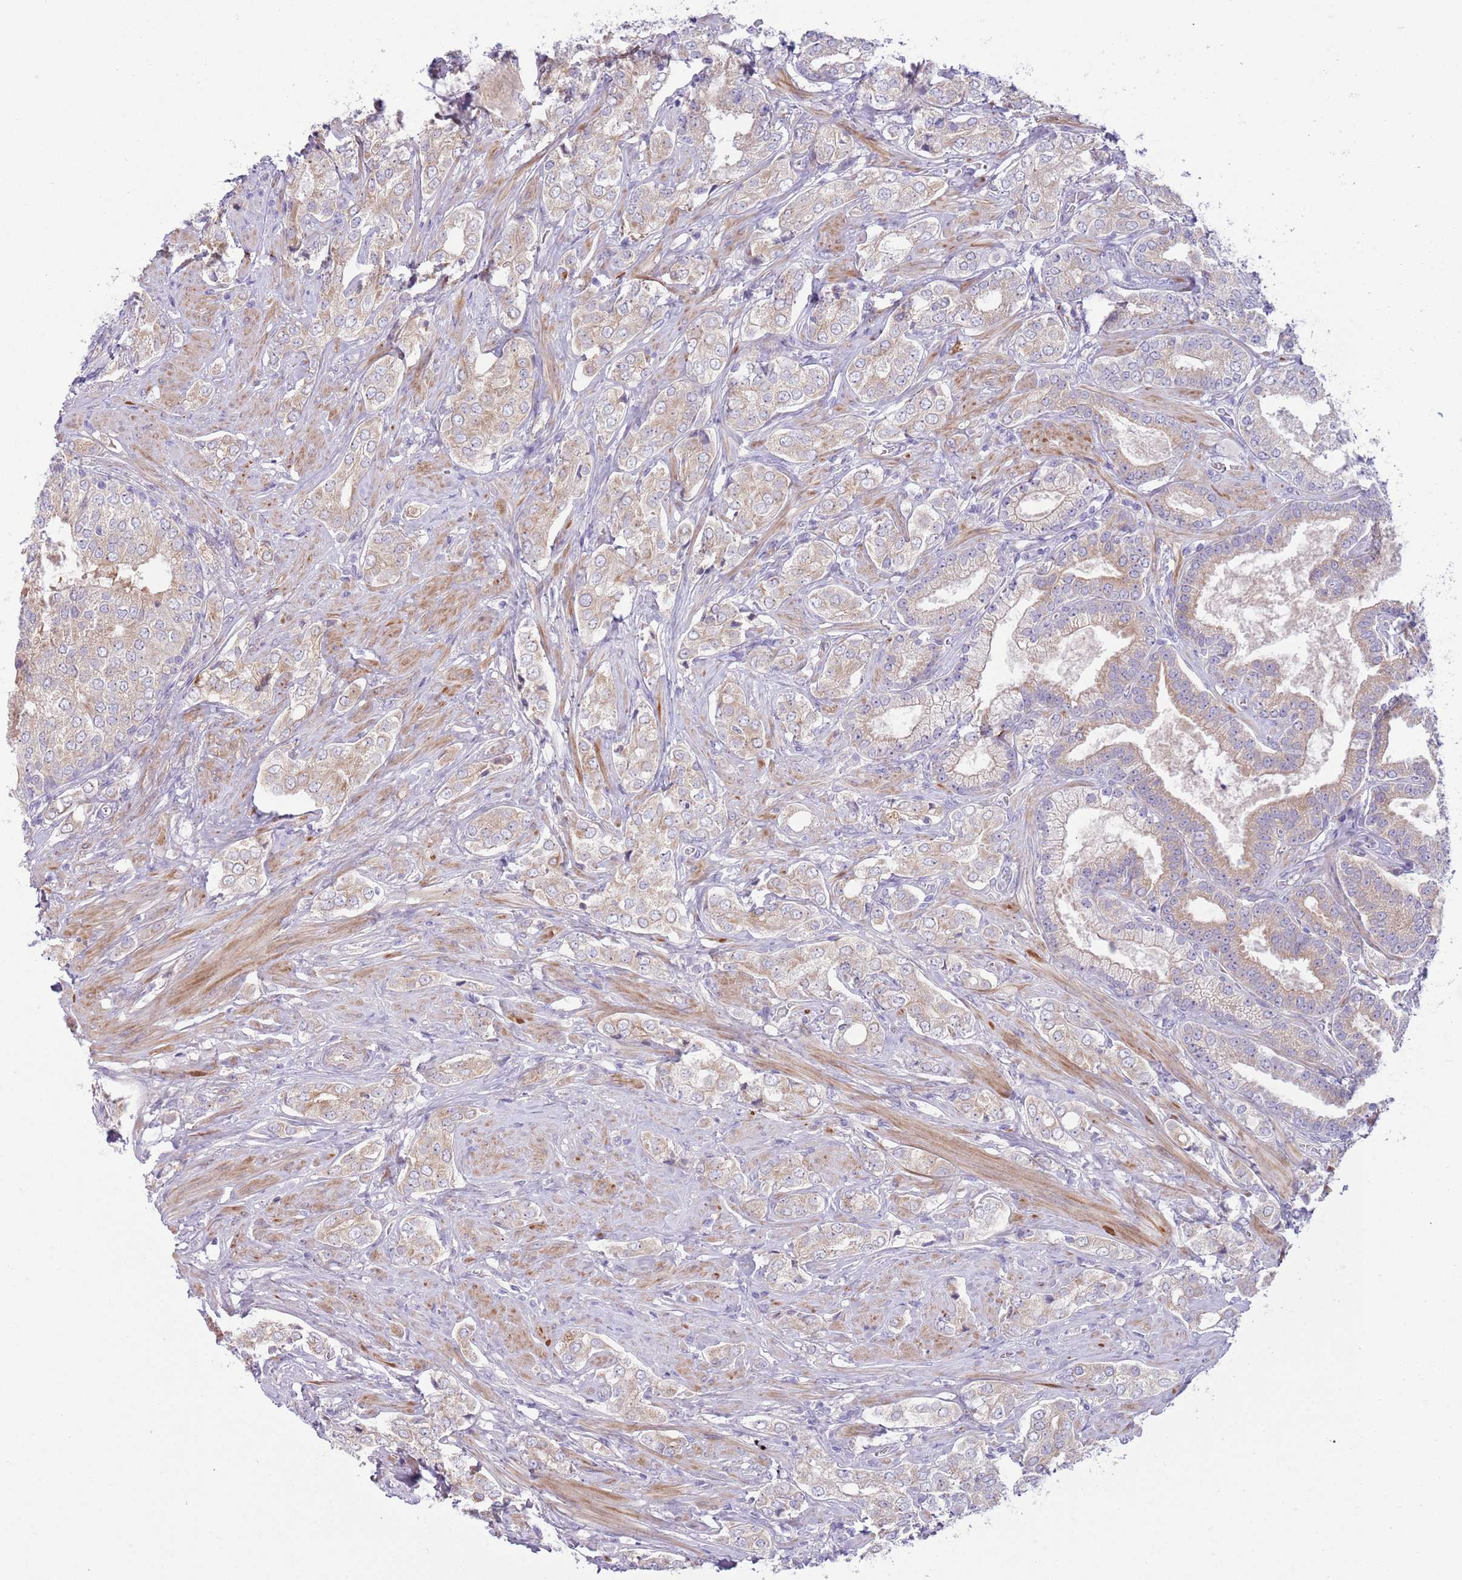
{"staining": {"intensity": "weak", "quantity": "<25%", "location": "cytoplasmic/membranous"}, "tissue": "prostate cancer", "cell_type": "Tumor cells", "image_type": "cancer", "snomed": [{"axis": "morphology", "description": "Adenocarcinoma, High grade"}, {"axis": "topography", "description": "Prostate"}], "caption": "DAB (3,3'-diaminobenzidine) immunohistochemical staining of adenocarcinoma (high-grade) (prostate) exhibits no significant positivity in tumor cells. The staining was performed using DAB (3,3'-diaminobenzidine) to visualize the protein expression in brown, while the nuclei were stained in blue with hematoxylin (Magnification: 20x).", "gene": "CFH", "patient": {"sex": "male", "age": 71}}